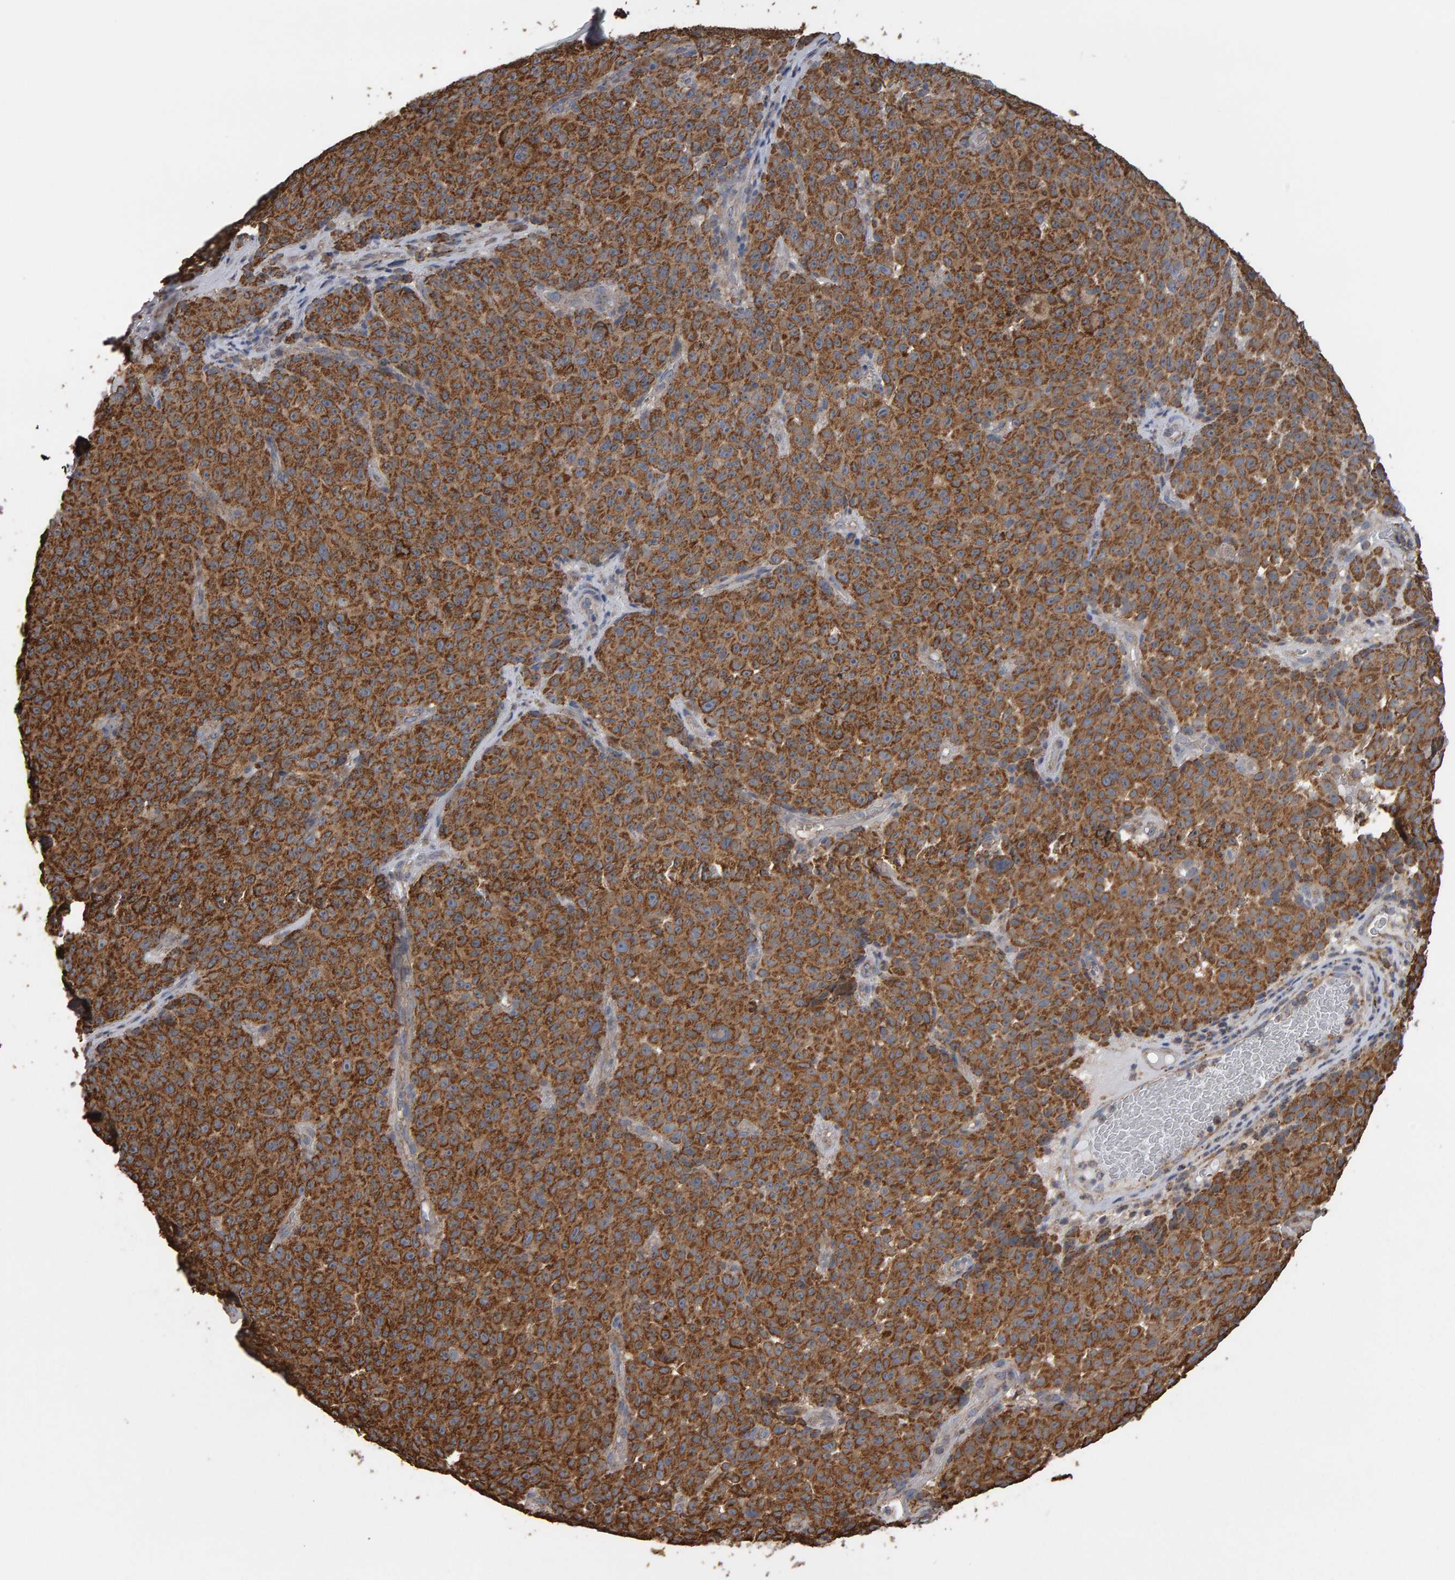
{"staining": {"intensity": "moderate", "quantity": ">75%", "location": "cytoplasmic/membranous"}, "tissue": "melanoma", "cell_type": "Tumor cells", "image_type": "cancer", "snomed": [{"axis": "morphology", "description": "Malignant melanoma, NOS"}, {"axis": "topography", "description": "Skin"}], "caption": "Immunohistochemistry (IHC) (DAB (3,3'-diaminobenzidine)) staining of human melanoma shows moderate cytoplasmic/membranous protein expression in approximately >75% of tumor cells.", "gene": "TOM1L1", "patient": {"sex": "female", "age": 82}}